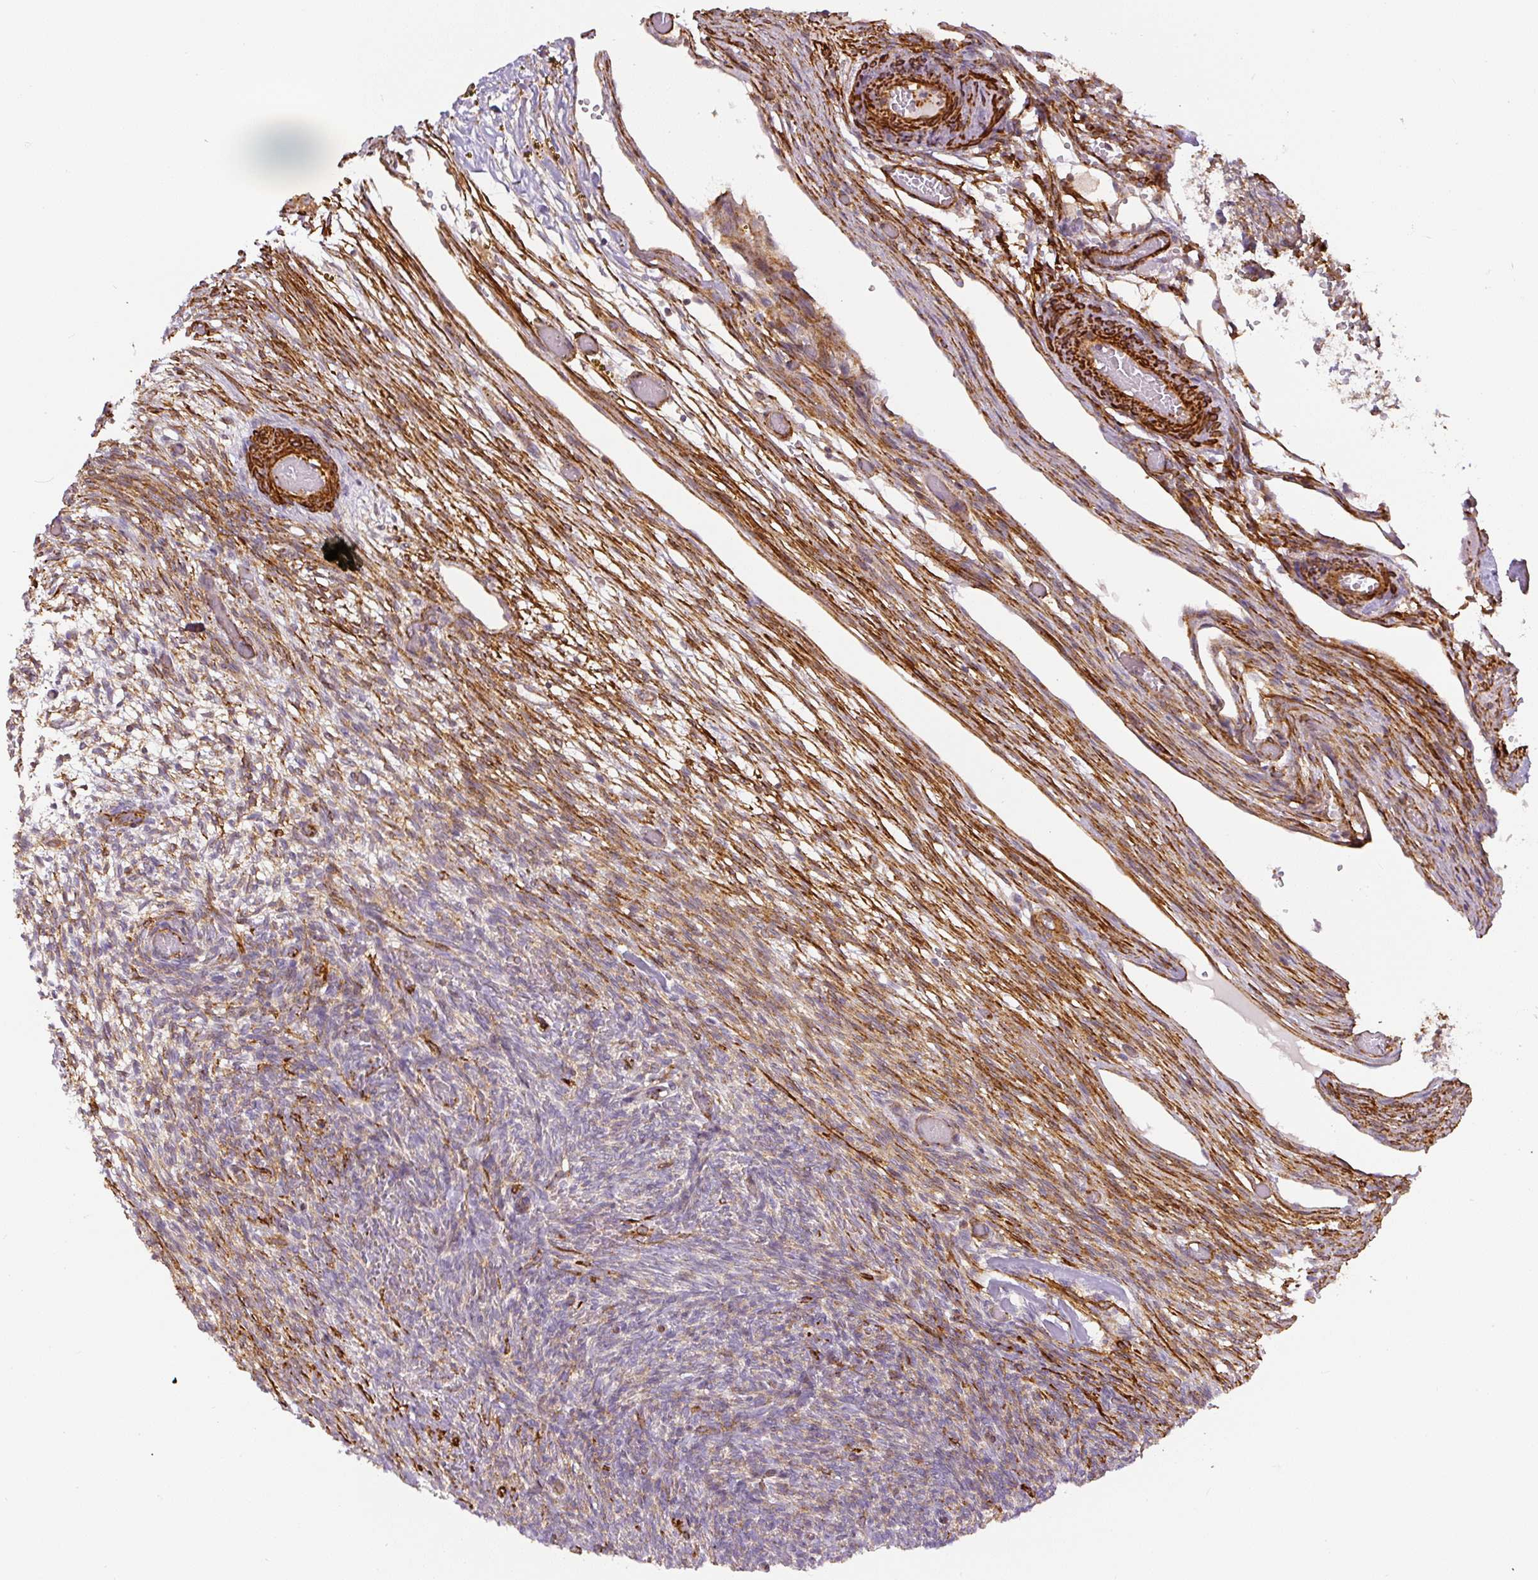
{"staining": {"intensity": "negative", "quantity": "none", "location": "none"}, "tissue": "ovary", "cell_type": "Follicle cells", "image_type": "normal", "snomed": [{"axis": "morphology", "description": "Normal tissue, NOS"}, {"axis": "topography", "description": "Ovary"}], "caption": "The image exhibits no significant expression in follicle cells of ovary. (Immunohistochemistry (ihc), brightfield microscopy, high magnification).", "gene": "MYL12A", "patient": {"sex": "female", "age": 67}}